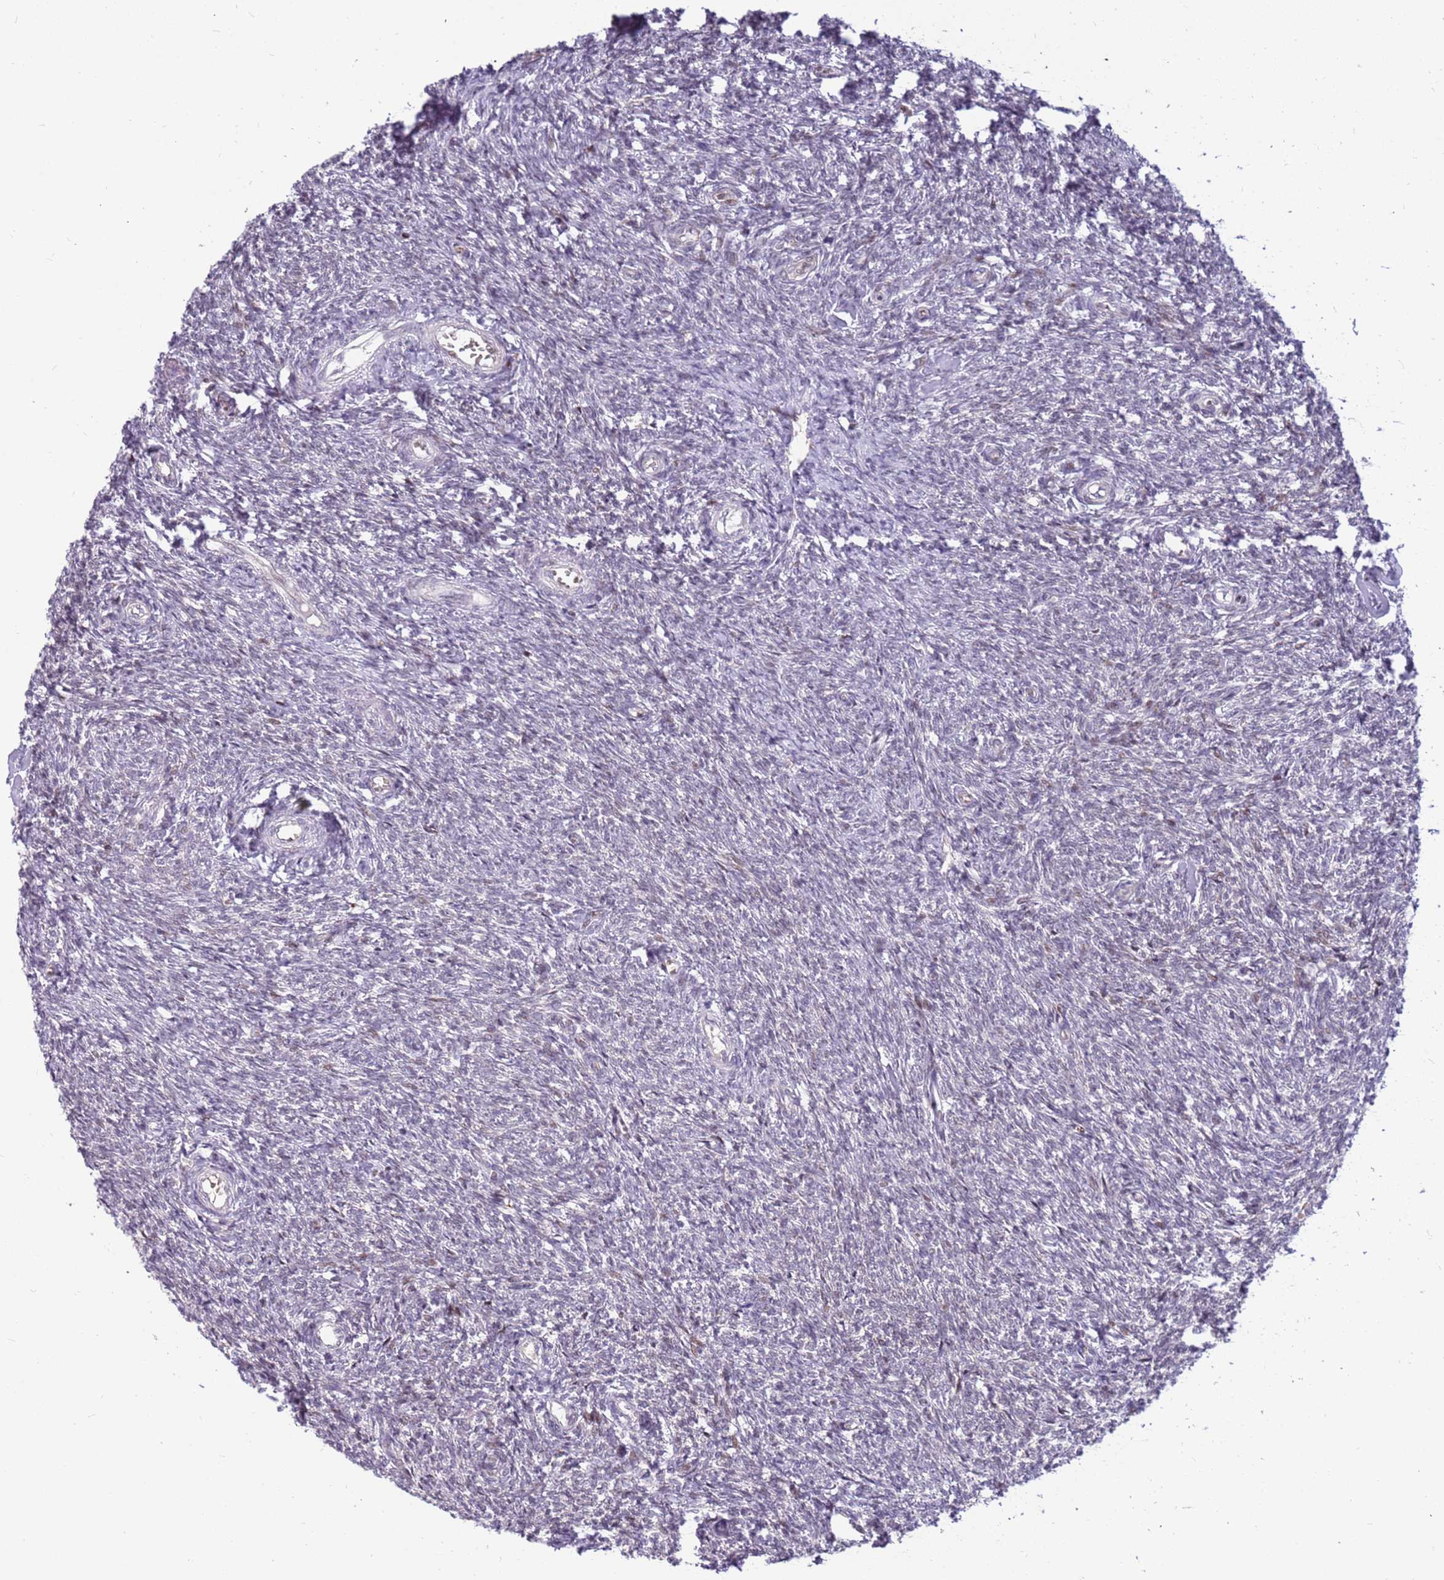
{"staining": {"intensity": "negative", "quantity": "none", "location": "none"}, "tissue": "ovary", "cell_type": "Ovarian stroma cells", "image_type": "normal", "snomed": [{"axis": "morphology", "description": "Normal tissue, NOS"}, {"axis": "topography", "description": "Ovary"}], "caption": "Immunohistochemistry of unremarkable ovary reveals no staining in ovarian stroma cells. (Stains: DAB IHC with hematoxylin counter stain, Microscopy: brightfield microscopy at high magnification).", "gene": "ARHGEF35", "patient": {"sex": "female", "age": 44}}